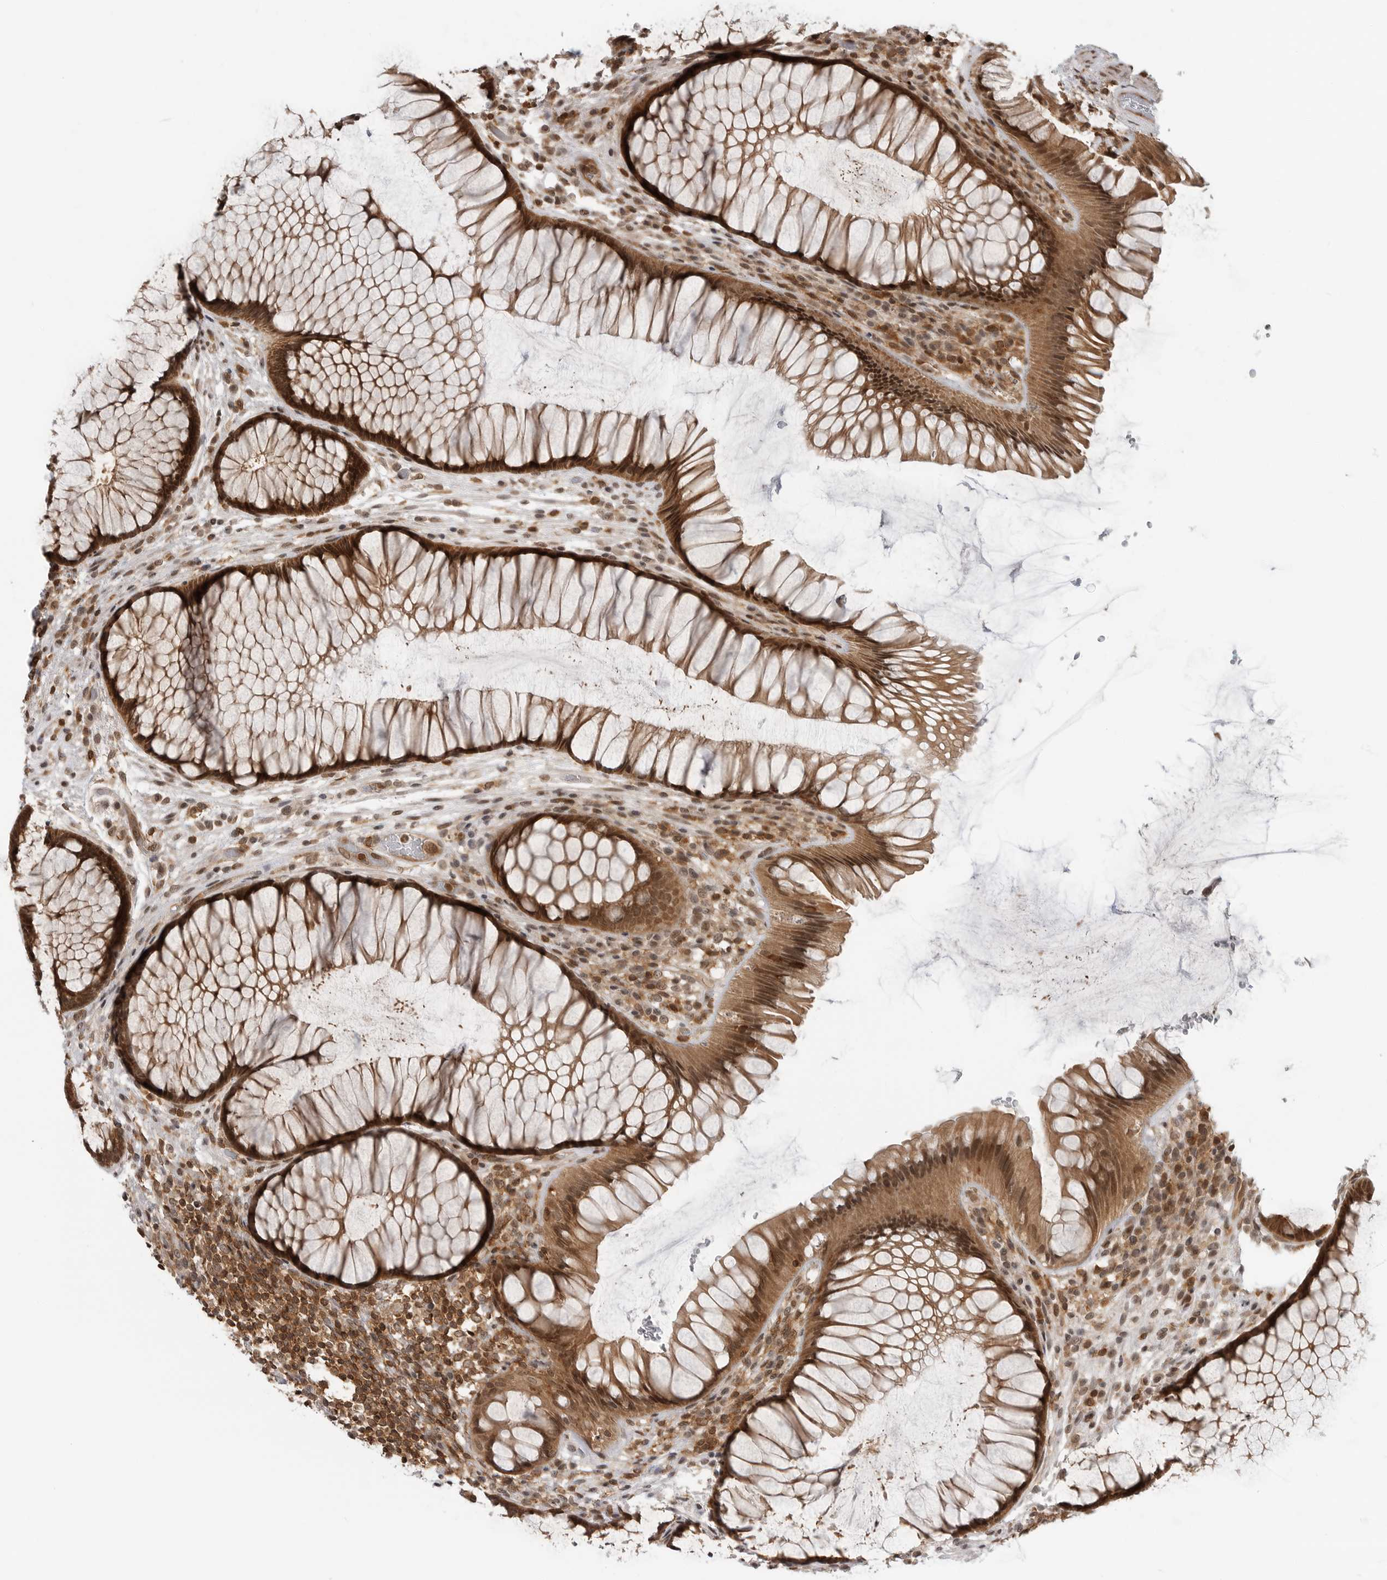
{"staining": {"intensity": "strong", "quantity": ">75%", "location": "cytoplasmic/membranous,nuclear"}, "tissue": "rectum", "cell_type": "Glandular cells", "image_type": "normal", "snomed": [{"axis": "morphology", "description": "Normal tissue, NOS"}, {"axis": "topography", "description": "Rectum"}], "caption": "Glandular cells demonstrate high levels of strong cytoplasmic/membranous,nuclear staining in about >75% of cells in unremarkable human rectum.", "gene": "SZRD1", "patient": {"sex": "male", "age": 51}}